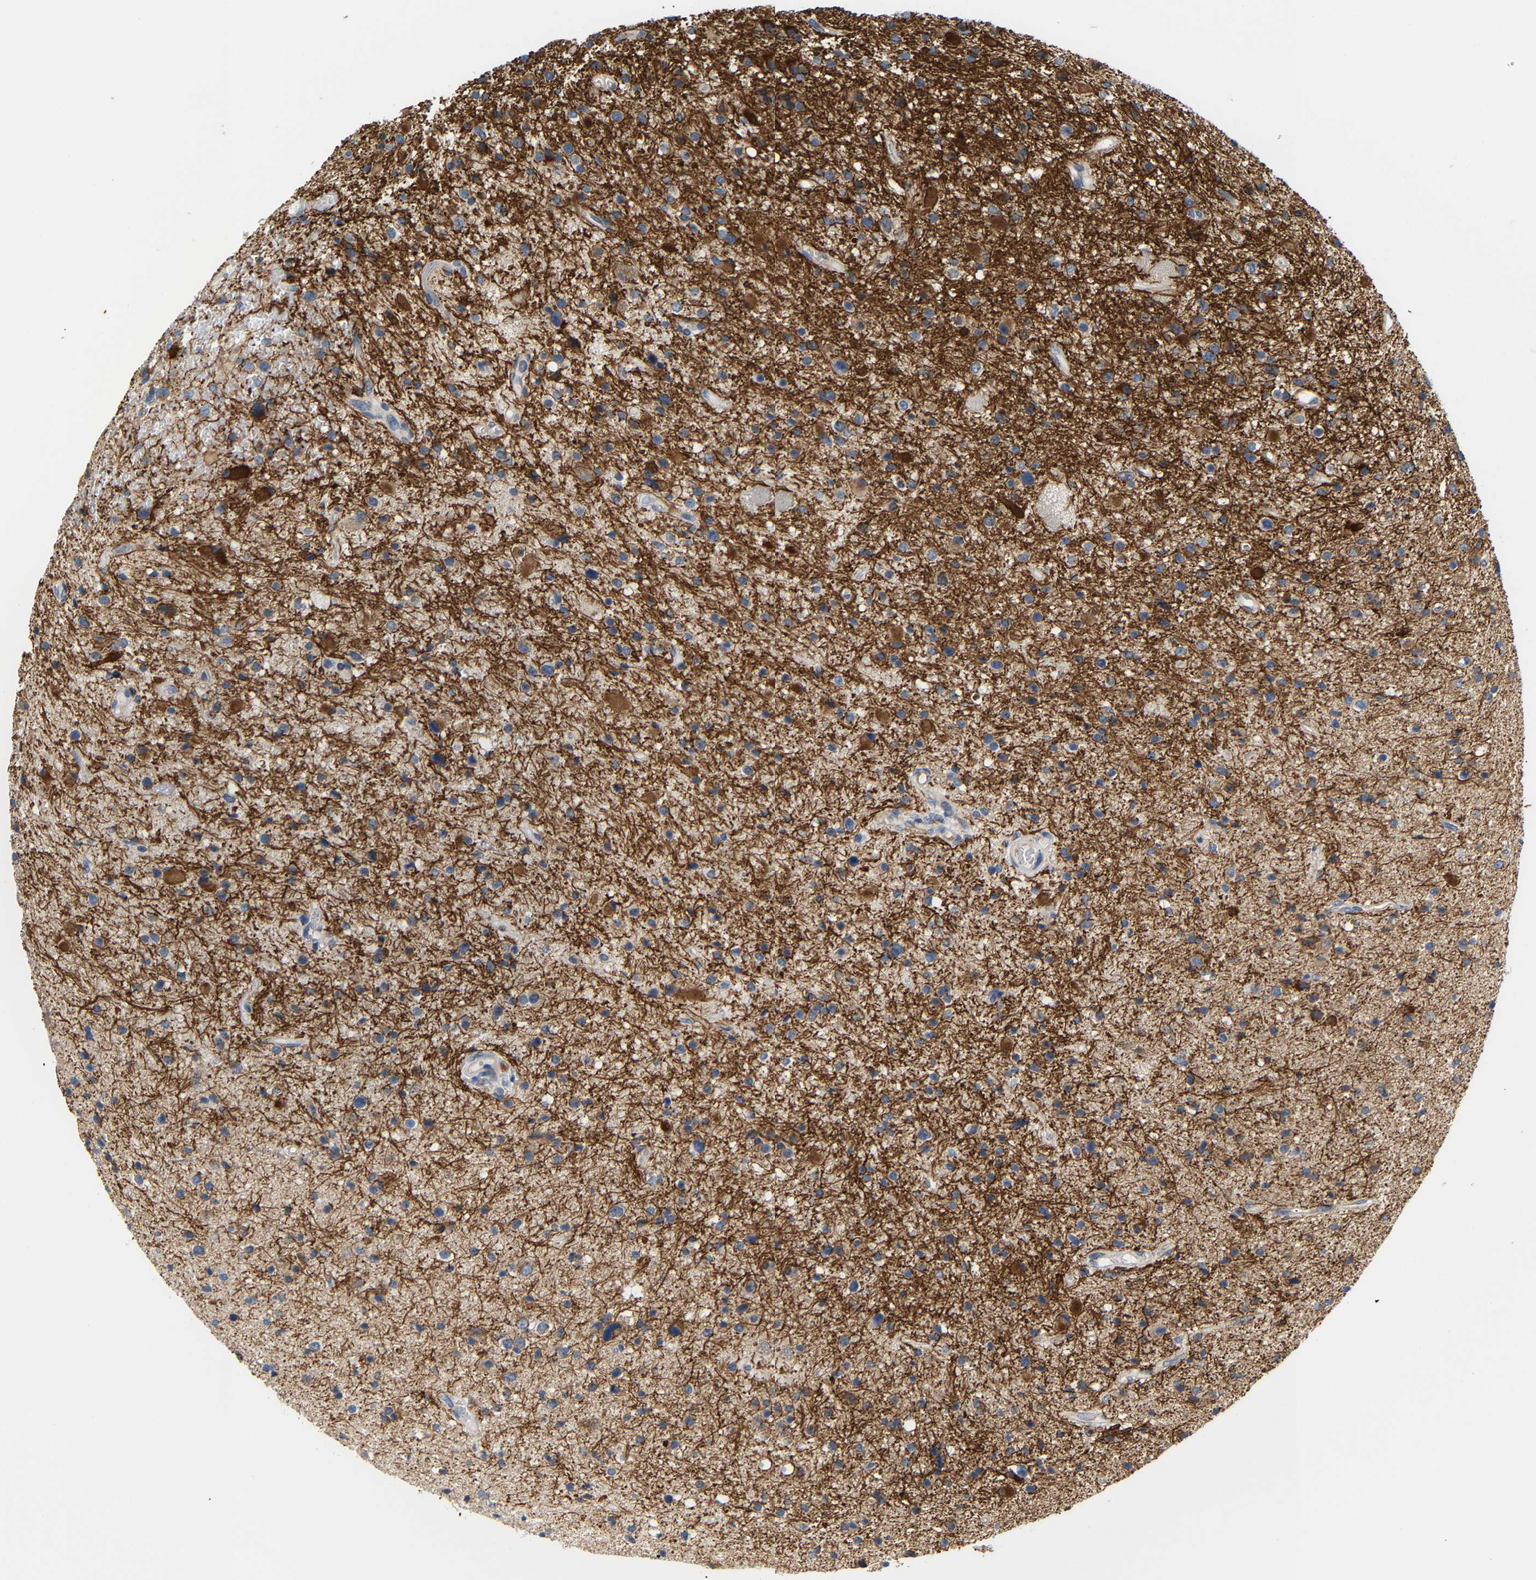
{"staining": {"intensity": "strong", "quantity": "<25%", "location": "cytoplasmic/membranous"}, "tissue": "glioma", "cell_type": "Tumor cells", "image_type": "cancer", "snomed": [{"axis": "morphology", "description": "Glioma, malignant, High grade"}, {"axis": "topography", "description": "Brain"}], "caption": "DAB (3,3'-diaminobenzidine) immunohistochemical staining of glioma shows strong cytoplasmic/membranous protein expression in approximately <25% of tumor cells.", "gene": "TMEM168", "patient": {"sex": "male", "age": 33}}